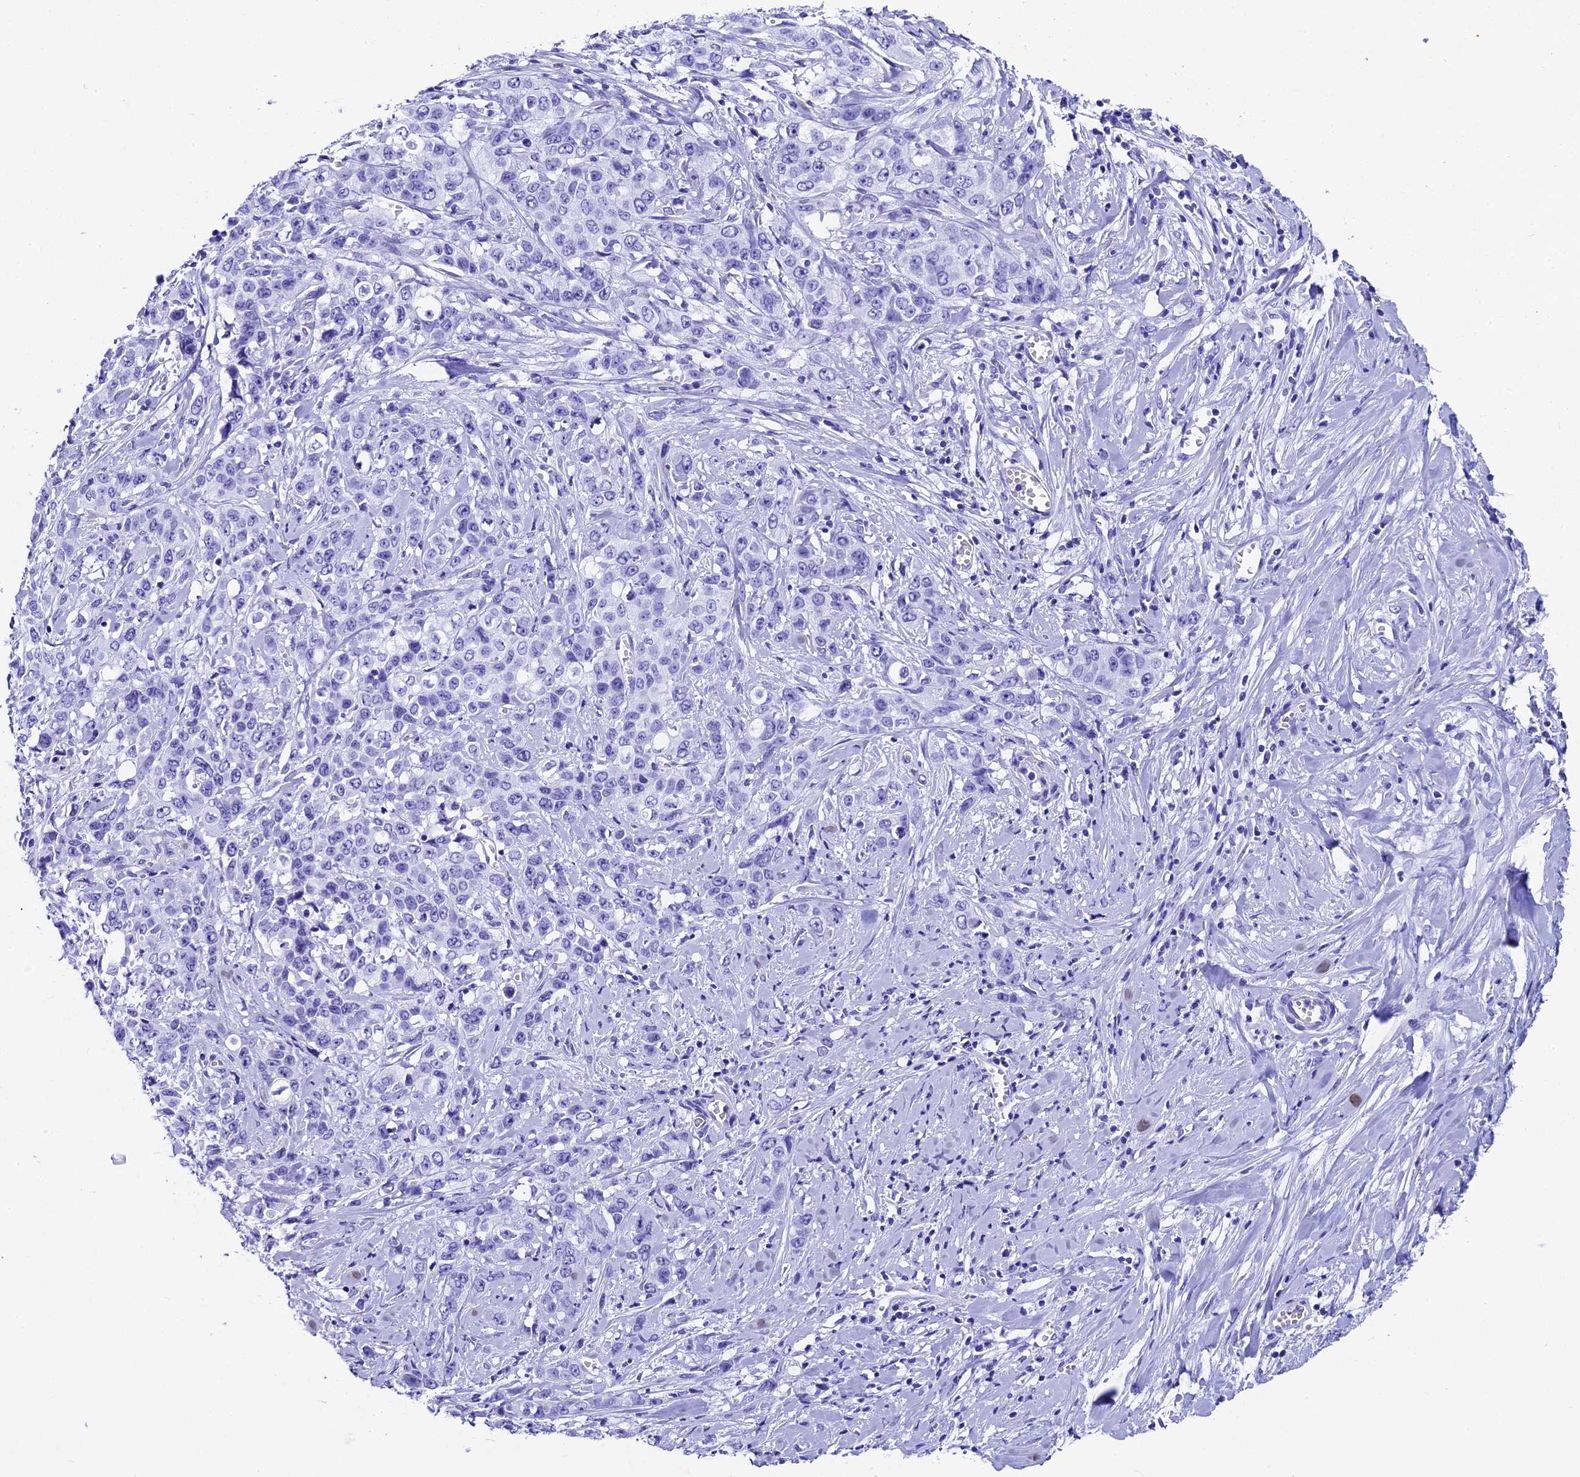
{"staining": {"intensity": "negative", "quantity": "none", "location": "none"}, "tissue": "stomach cancer", "cell_type": "Tumor cells", "image_type": "cancer", "snomed": [{"axis": "morphology", "description": "Adenocarcinoma, NOS"}, {"axis": "topography", "description": "Stomach, upper"}], "caption": "This image is of stomach cancer stained with IHC to label a protein in brown with the nuclei are counter-stained blue. There is no expression in tumor cells. (DAB (3,3'-diaminobenzidine) immunohistochemistry (IHC) with hematoxylin counter stain).", "gene": "AP3B2", "patient": {"sex": "male", "age": 62}}